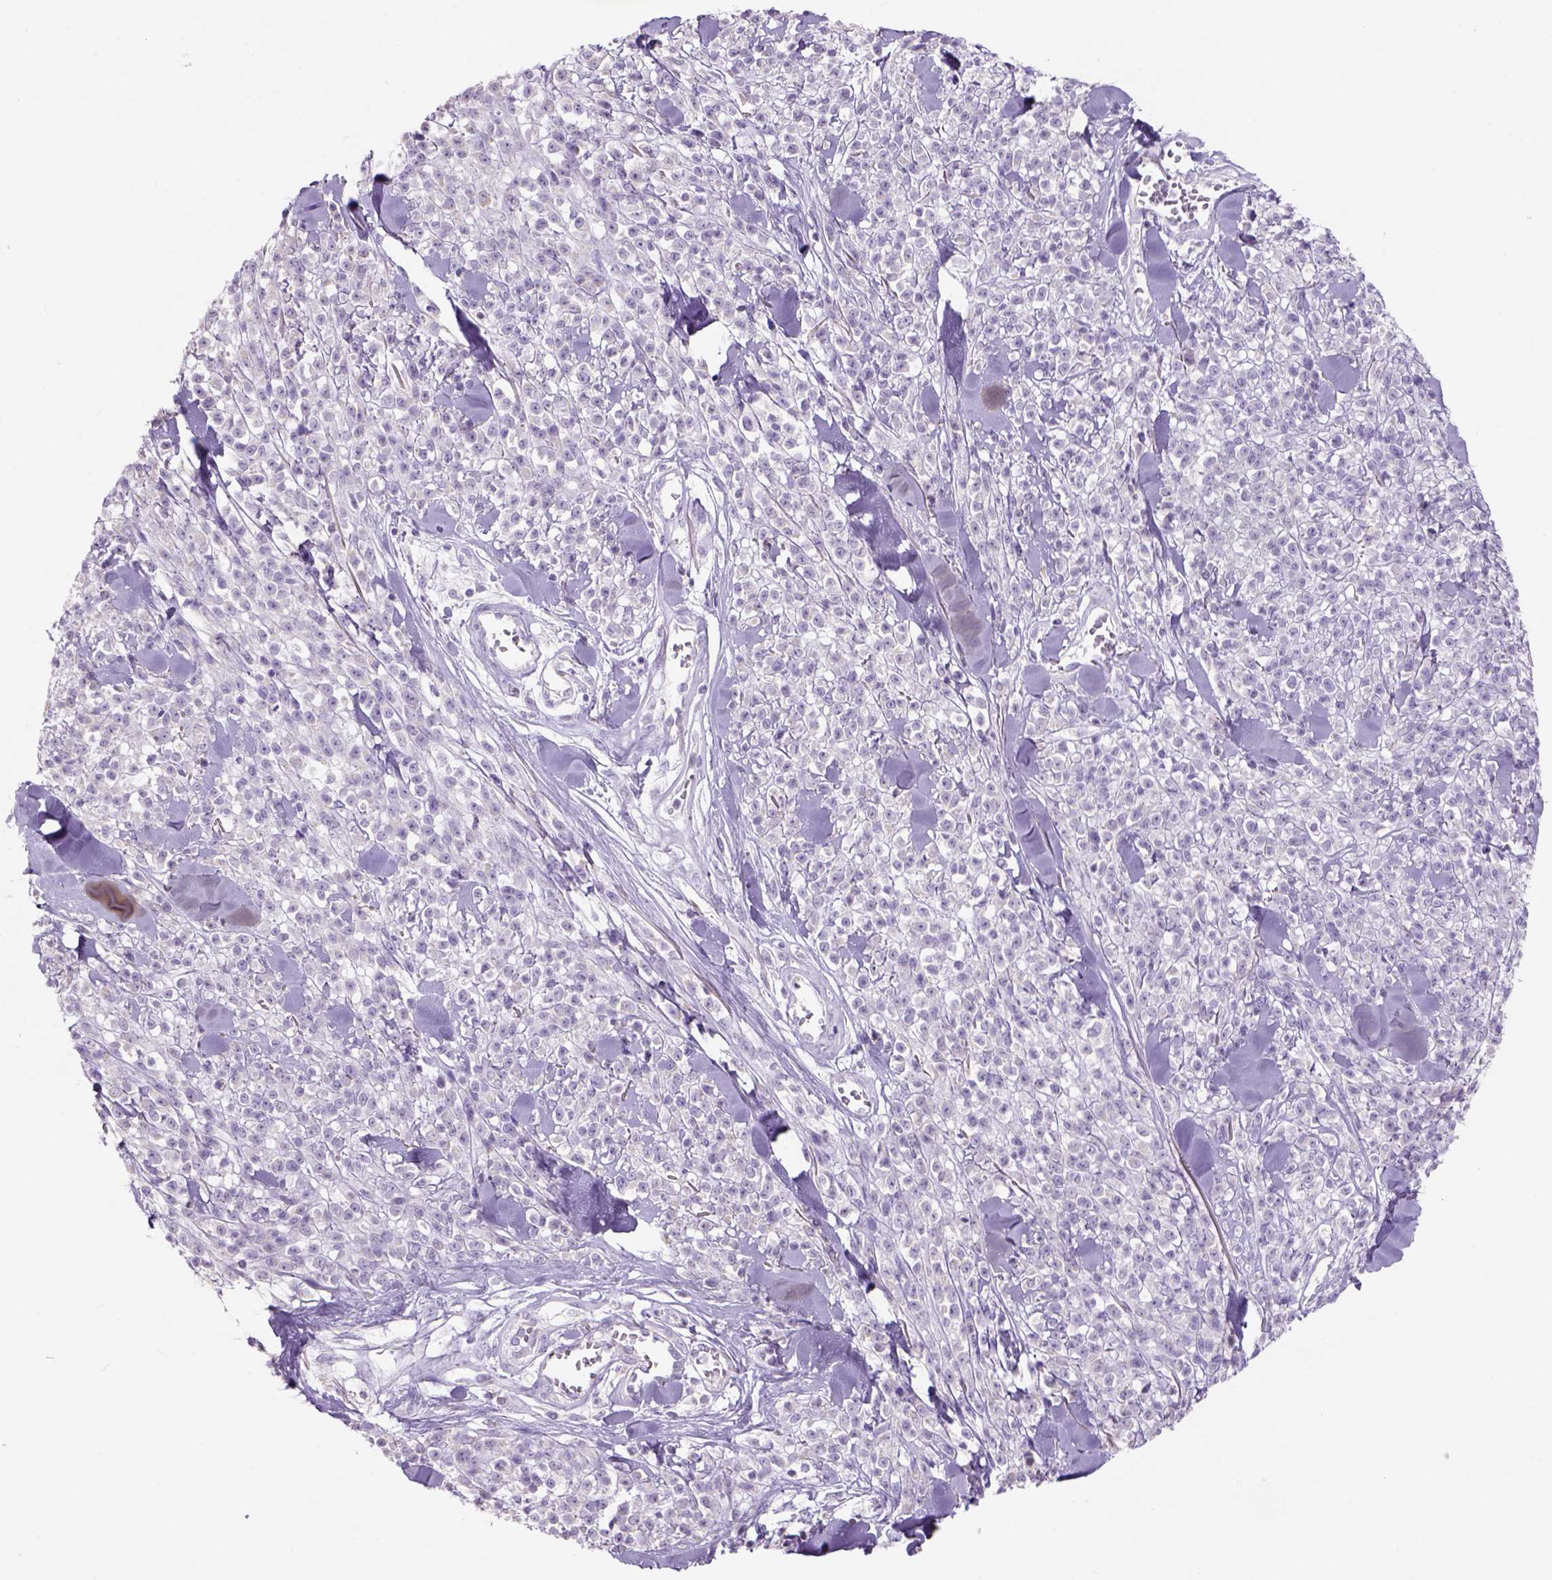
{"staining": {"intensity": "negative", "quantity": "none", "location": "none"}, "tissue": "melanoma", "cell_type": "Tumor cells", "image_type": "cancer", "snomed": [{"axis": "morphology", "description": "Malignant melanoma, NOS"}, {"axis": "topography", "description": "Skin"}, {"axis": "topography", "description": "Skin of trunk"}], "caption": "Photomicrograph shows no protein staining in tumor cells of melanoma tissue.", "gene": "ADGRV1", "patient": {"sex": "male", "age": 74}}